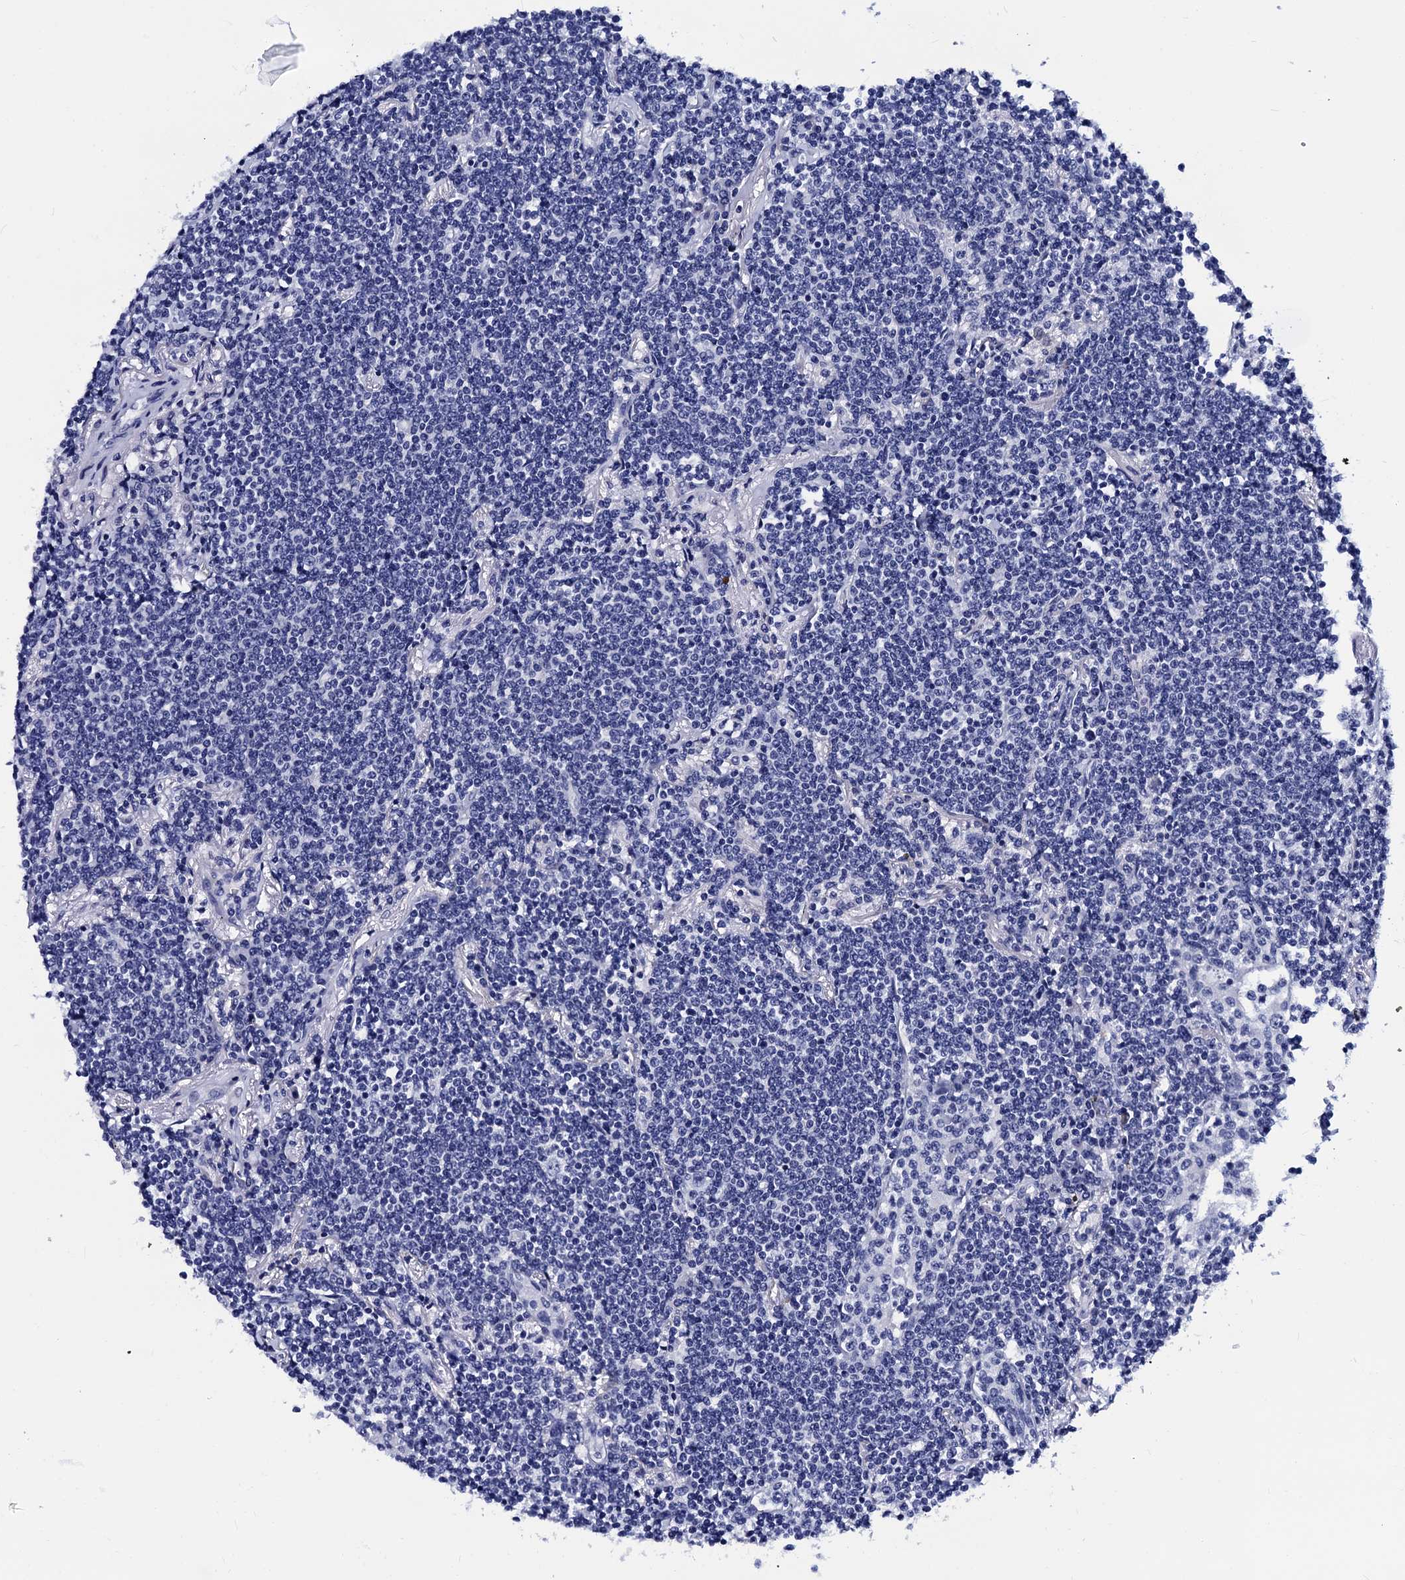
{"staining": {"intensity": "negative", "quantity": "none", "location": "none"}, "tissue": "lymphoma", "cell_type": "Tumor cells", "image_type": "cancer", "snomed": [{"axis": "morphology", "description": "Malignant lymphoma, non-Hodgkin's type, Low grade"}, {"axis": "topography", "description": "Lung"}], "caption": "Tumor cells show no significant protein staining in lymphoma. (DAB immunohistochemistry (IHC) with hematoxylin counter stain).", "gene": "MYBPC3", "patient": {"sex": "female", "age": 71}}